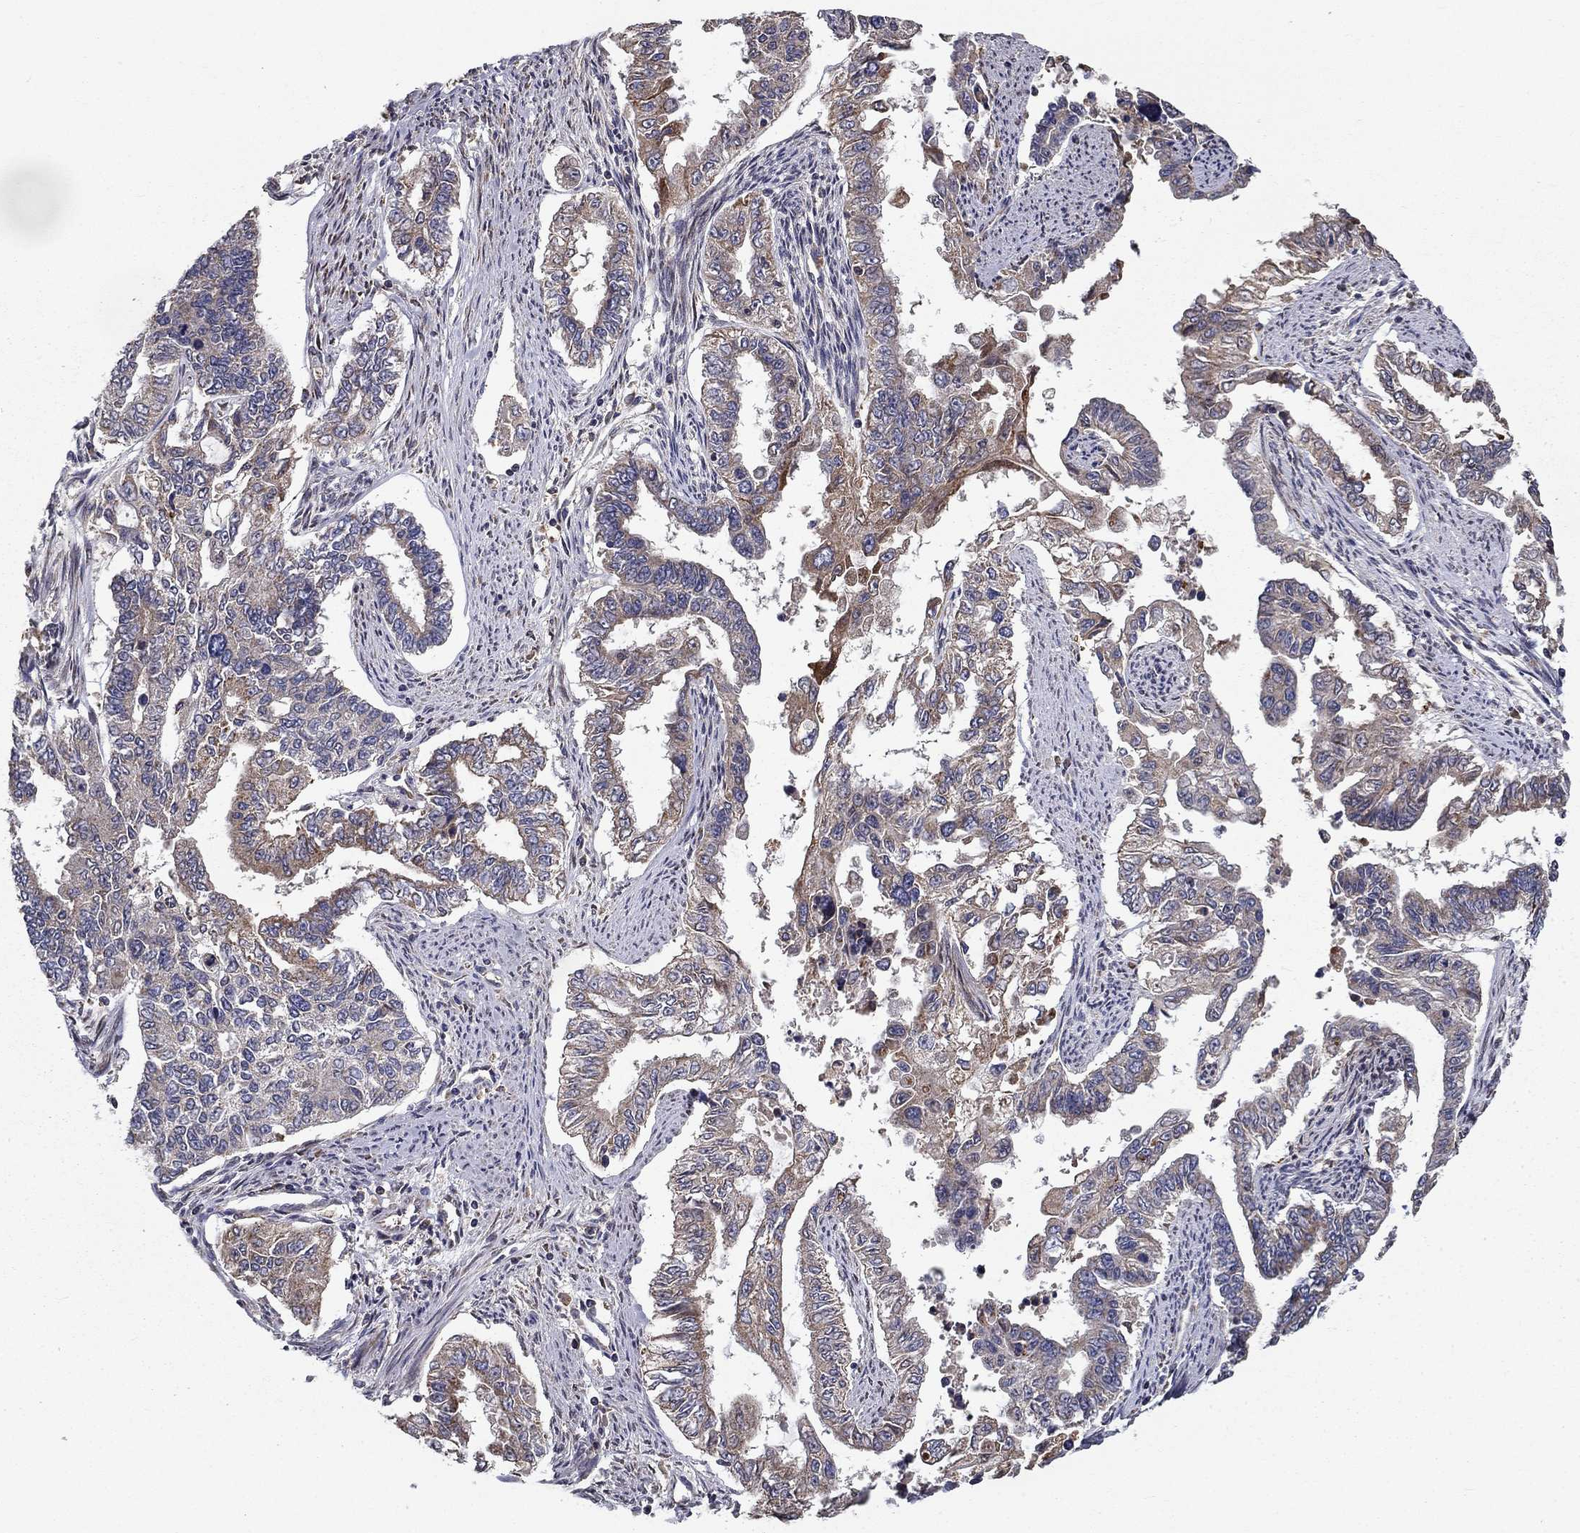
{"staining": {"intensity": "moderate", "quantity": "25%-75%", "location": "cytoplasmic/membranous"}, "tissue": "endometrial cancer", "cell_type": "Tumor cells", "image_type": "cancer", "snomed": [{"axis": "morphology", "description": "Adenocarcinoma, NOS"}, {"axis": "topography", "description": "Uterus"}], "caption": "Immunohistochemical staining of human endometrial cancer exhibits medium levels of moderate cytoplasmic/membranous protein staining in about 25%-75% of tumor cells.", "gene": "ALDH4A1", "patient": {"sex": "female", "age": 59}}